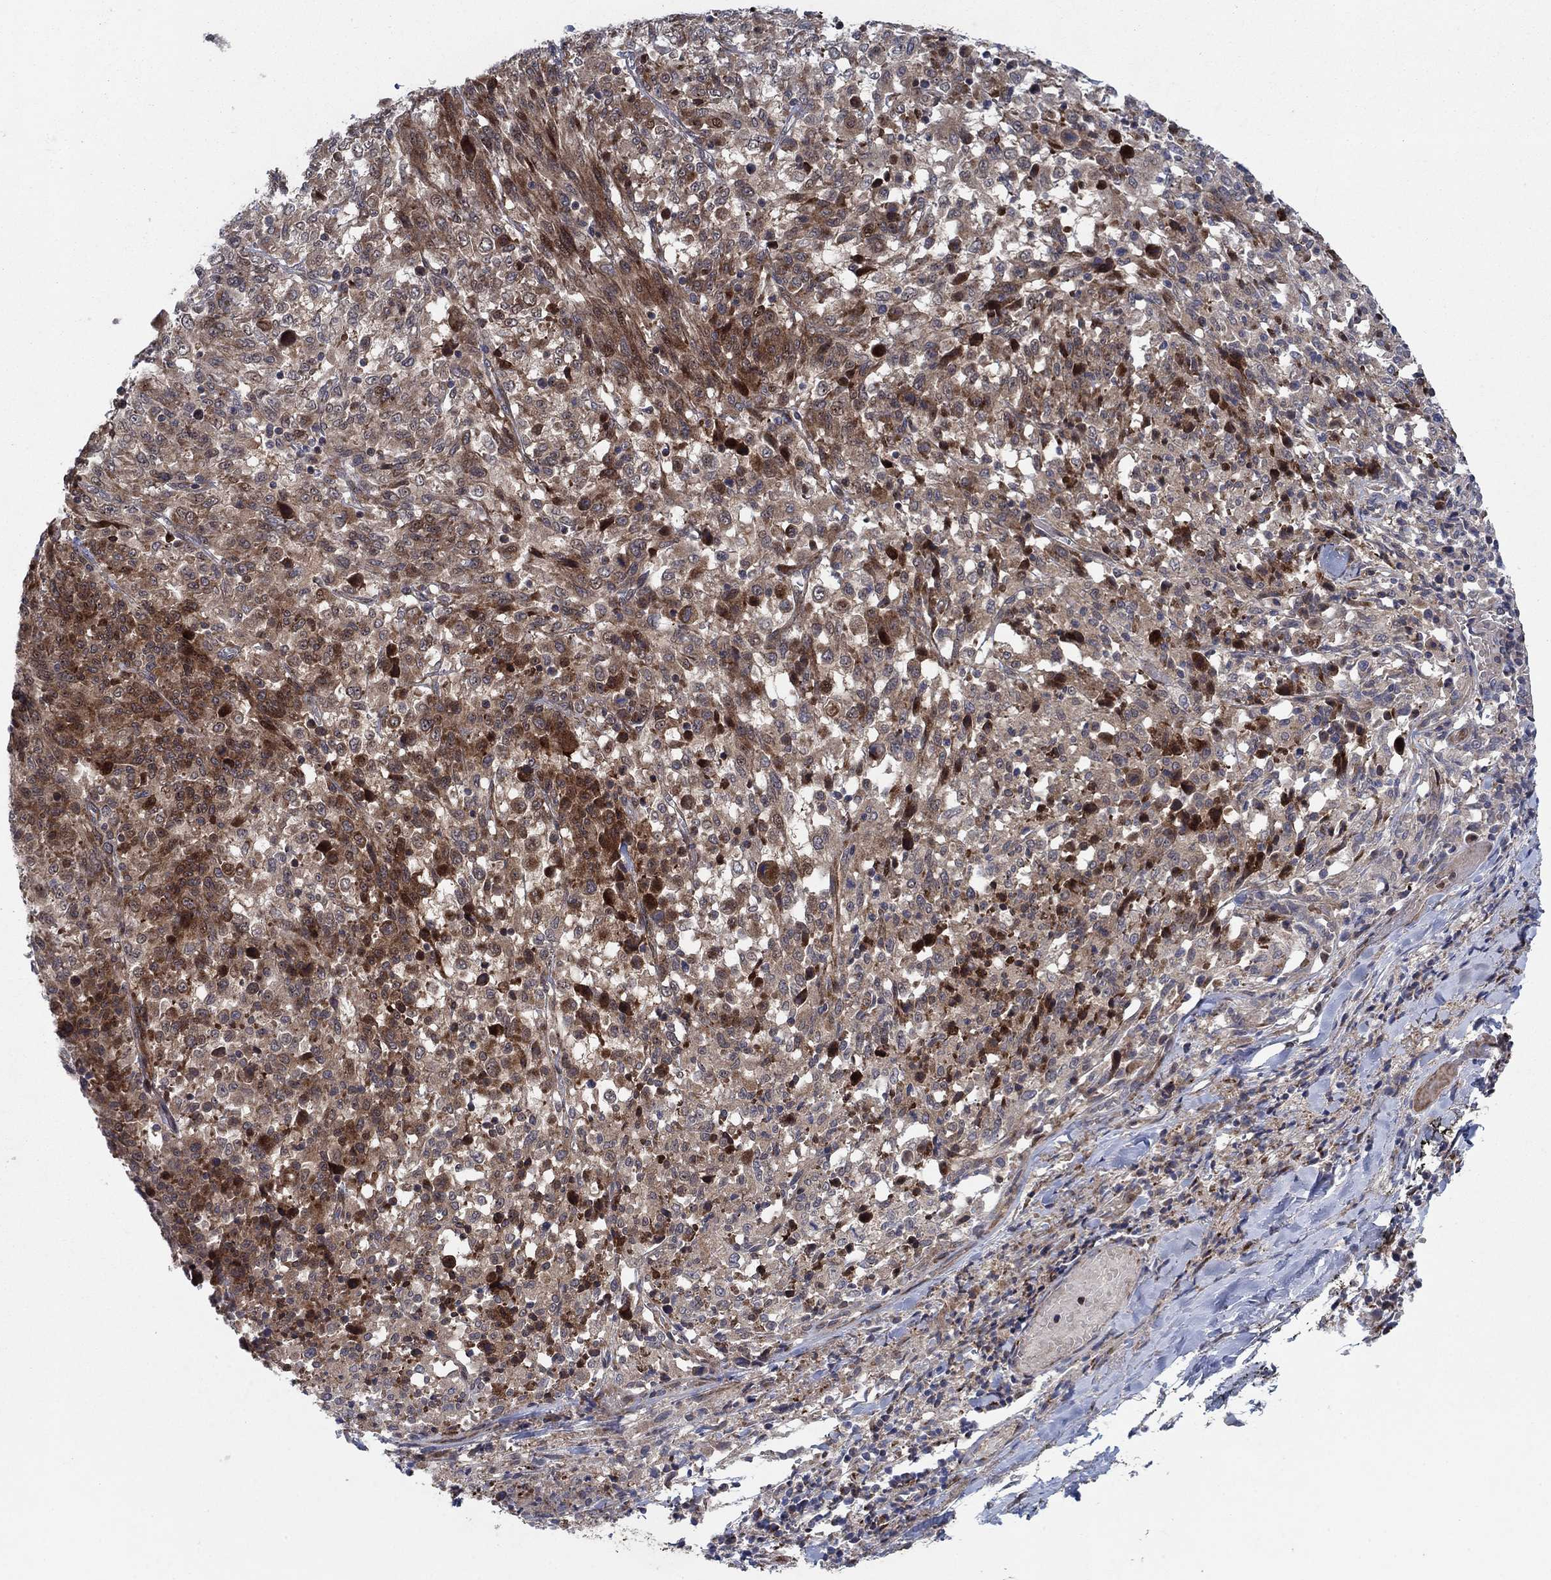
{"staining": {"intensity": "strong", "quantity": "<25%", "location": "nuclear"}, "tissue": "melanoma", "cell_type": "Tumor cells", "image_type": "cancer", "snomed": [{"axis": "morphology", "description": "Malignant melanoma, NOS"}, {"axis": "topography", "description": "Skin"}], "caption": "Protein analysis of malignant melanoma tissue shows strong nuclear expression in approximately <25% of tumor cells. (Stains: DAB (3,3'-diaminobenzidine) in brown, nuclei in blue, Microscopy: brightfield microscopy at high magnification).", "gene": "PRICKLE4", "patient": {"sex": "female", "age": 91}}